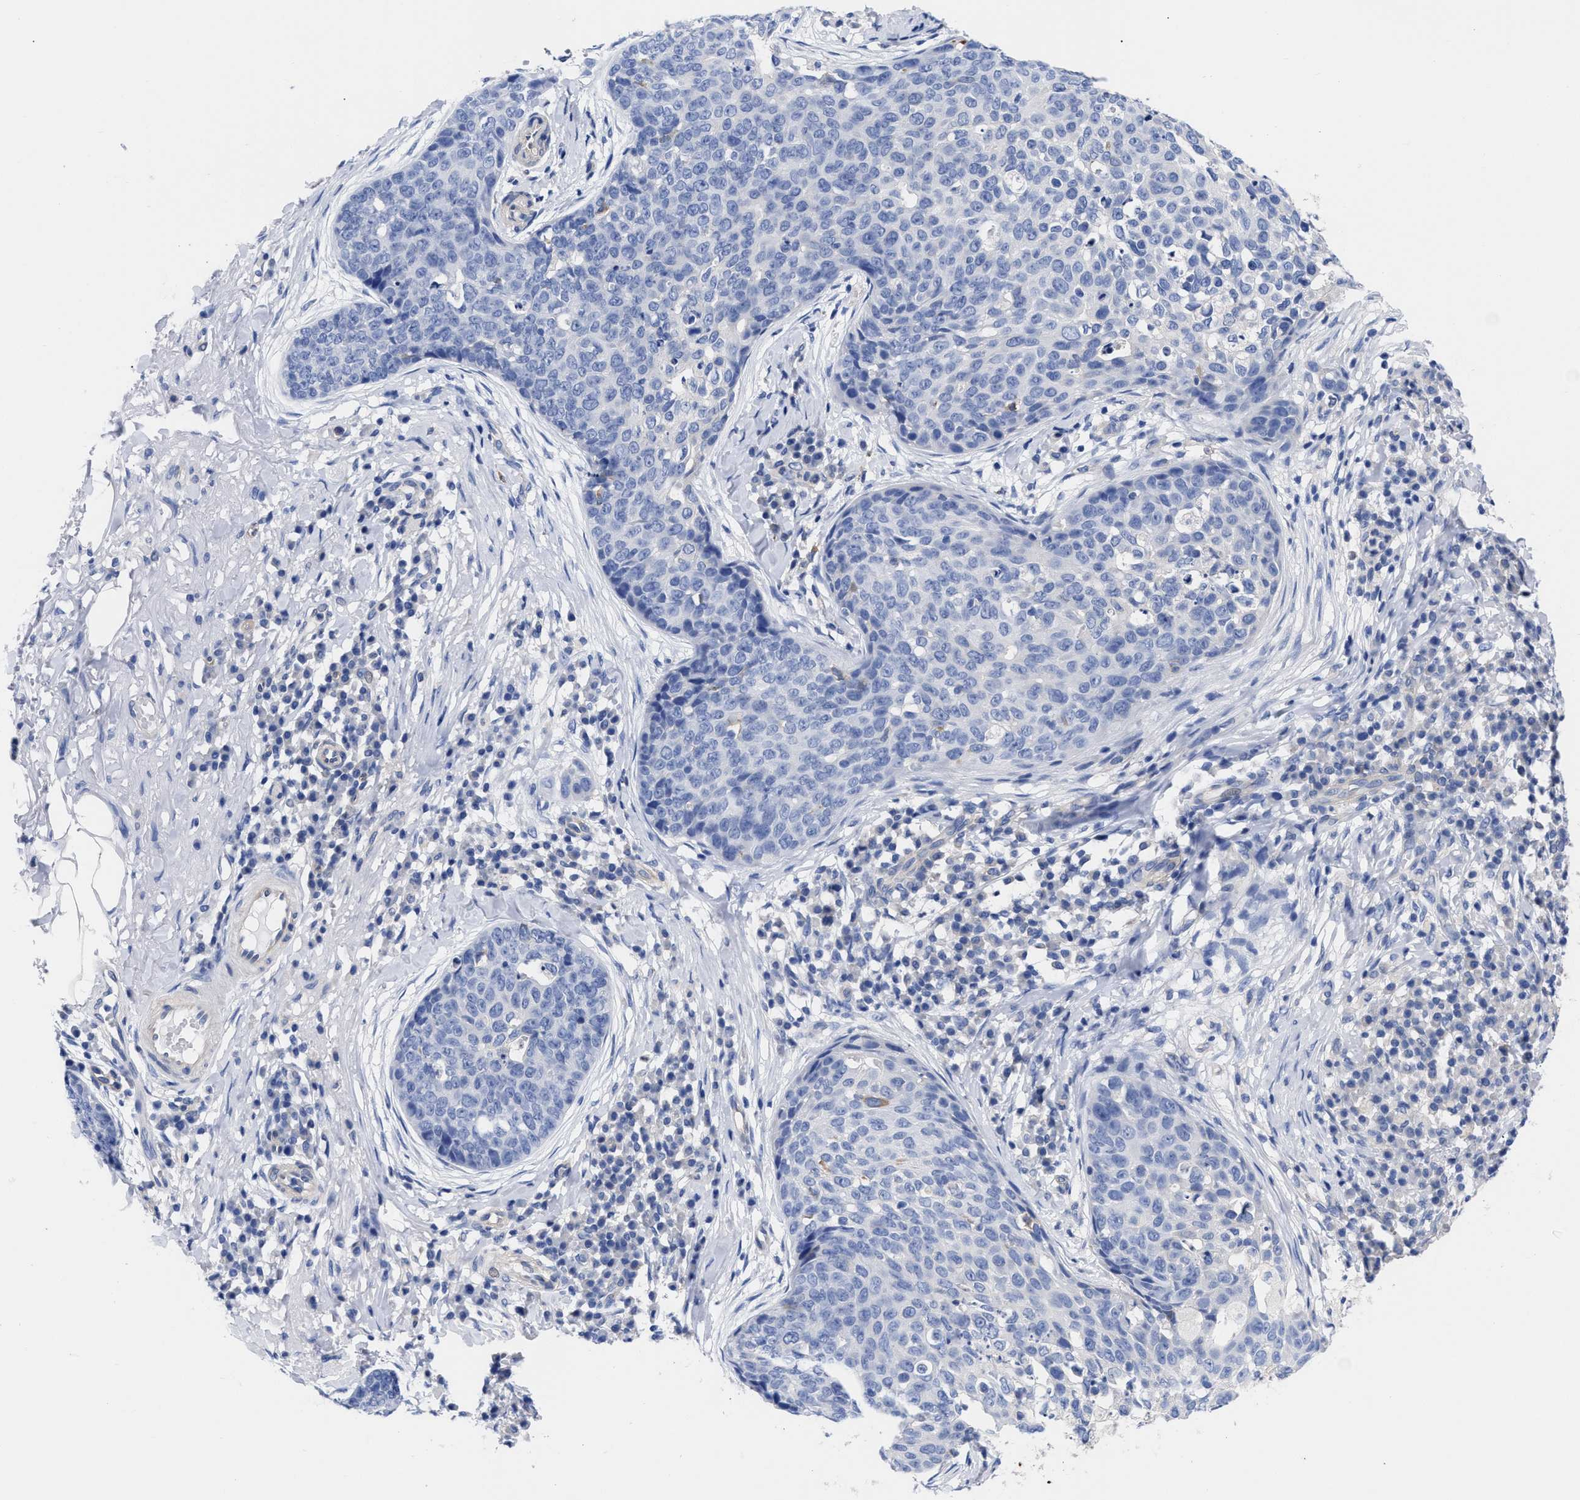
{"staining": {"intensity": "negative", "quantity": "none", "location": "none"}, "tissue": "skin cancer", "cell_type": "Tumor cells", "image_type": "cancer", "snomed": [{"axis": "morphology", "description": "Squamous cell carcinoma in situ, NOS"}, {"axis": "morphology", "description": "Squamous cell carcinoma, NOS"}, {"axis": "topography", "description": "Skin"}], "caption": "Immunohistochemistry (IHC) image of human skin squamous cell carcinoma in situ stained for a protein (brown), which exhibits no staining in tumor cells. (DAB (3,3'-diaminobenzidine) immunohistochemistry (IHC), high magnification).", "gene": "IRAG2", "patient": {"sex": "male", "age": 93}}